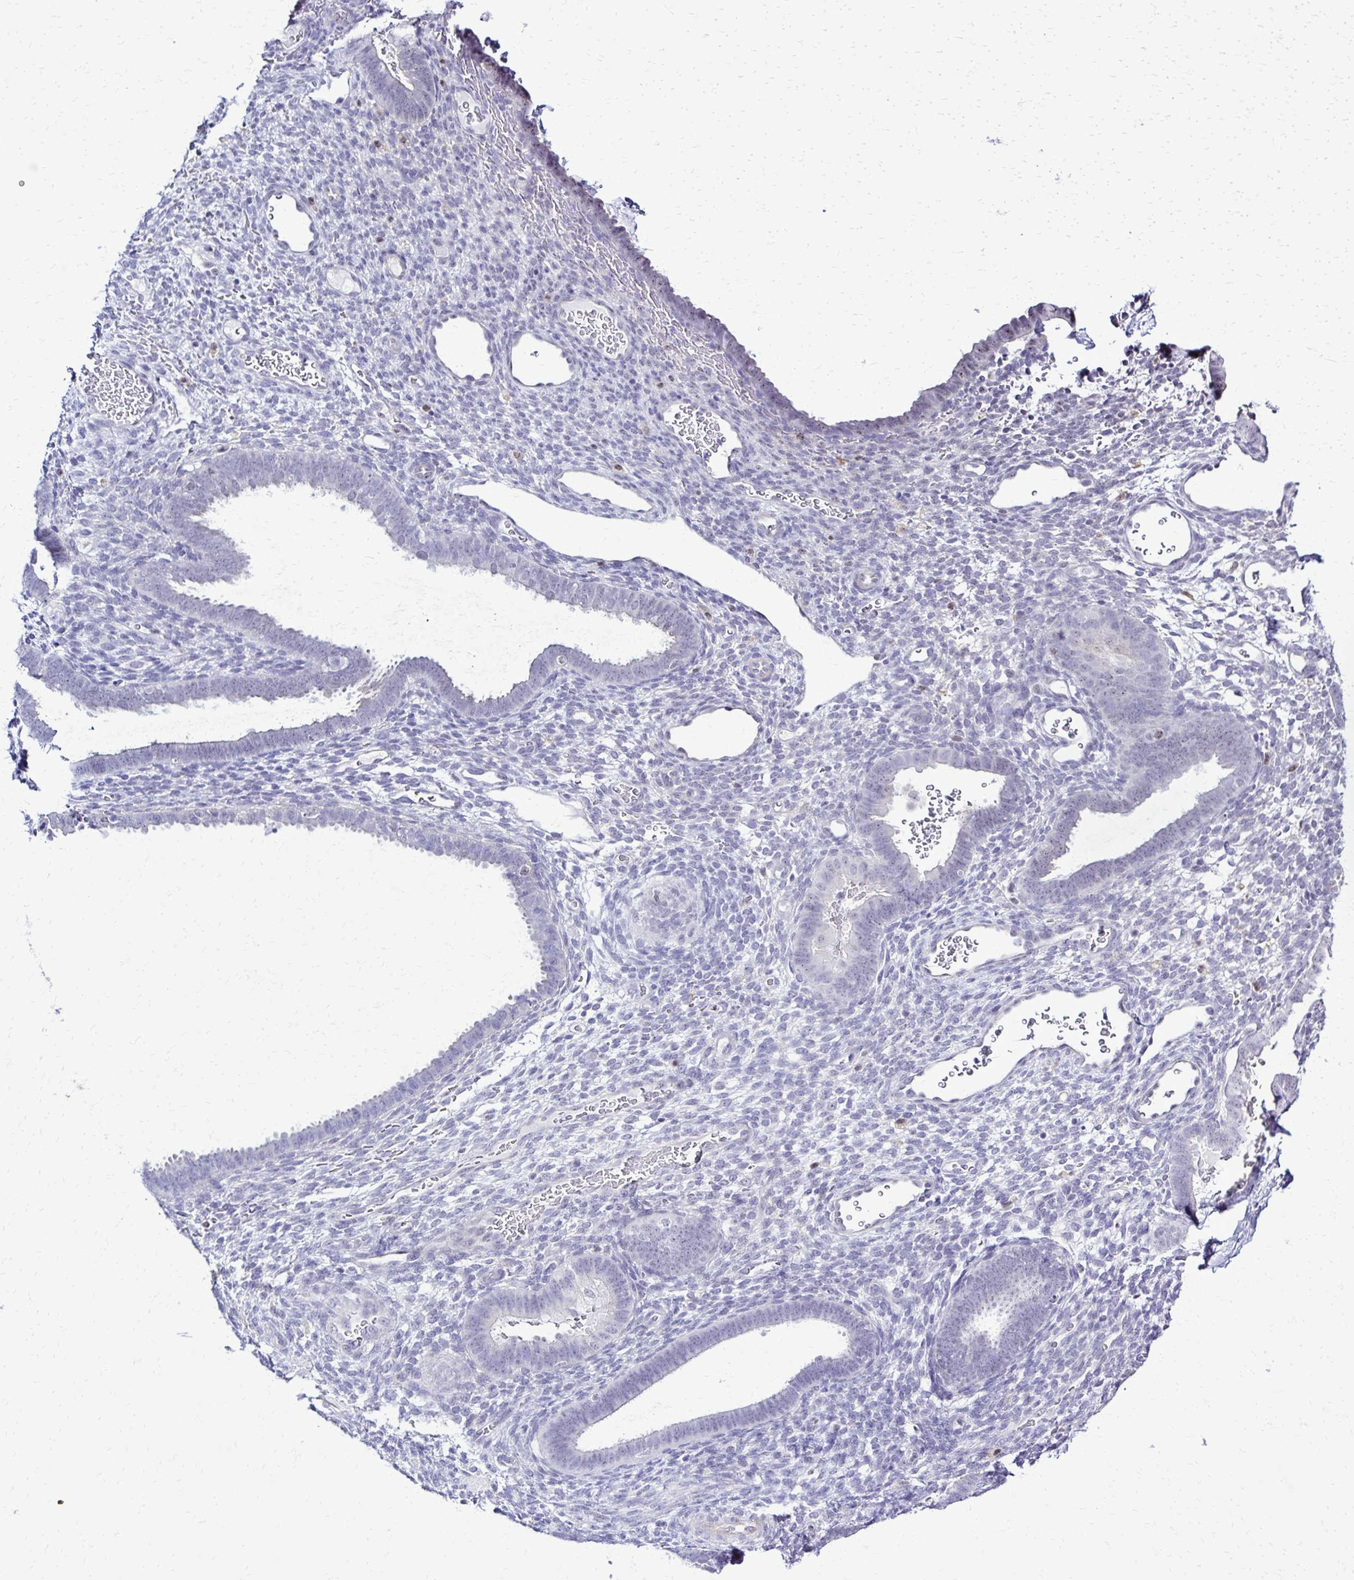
{"staining": {"intensity": "negative", "quantity": "none", "location": "none"}, "tissue": "endometrium", "cell_type": "Cells in endometrial stroma", "image_type": "normal", "snomed": [{"axis": "morphology", "description": "Normal tissue, NOS"}, {"axis": "topography", "description": "Endometrium"}], "caption": "IHC histopathology image of benign endometrium stained for a protein (brown), which shows no staining in cells in endometrial stroma.", "gene": "RASL11B", "patient": {"sex": "female", "age": 34}}